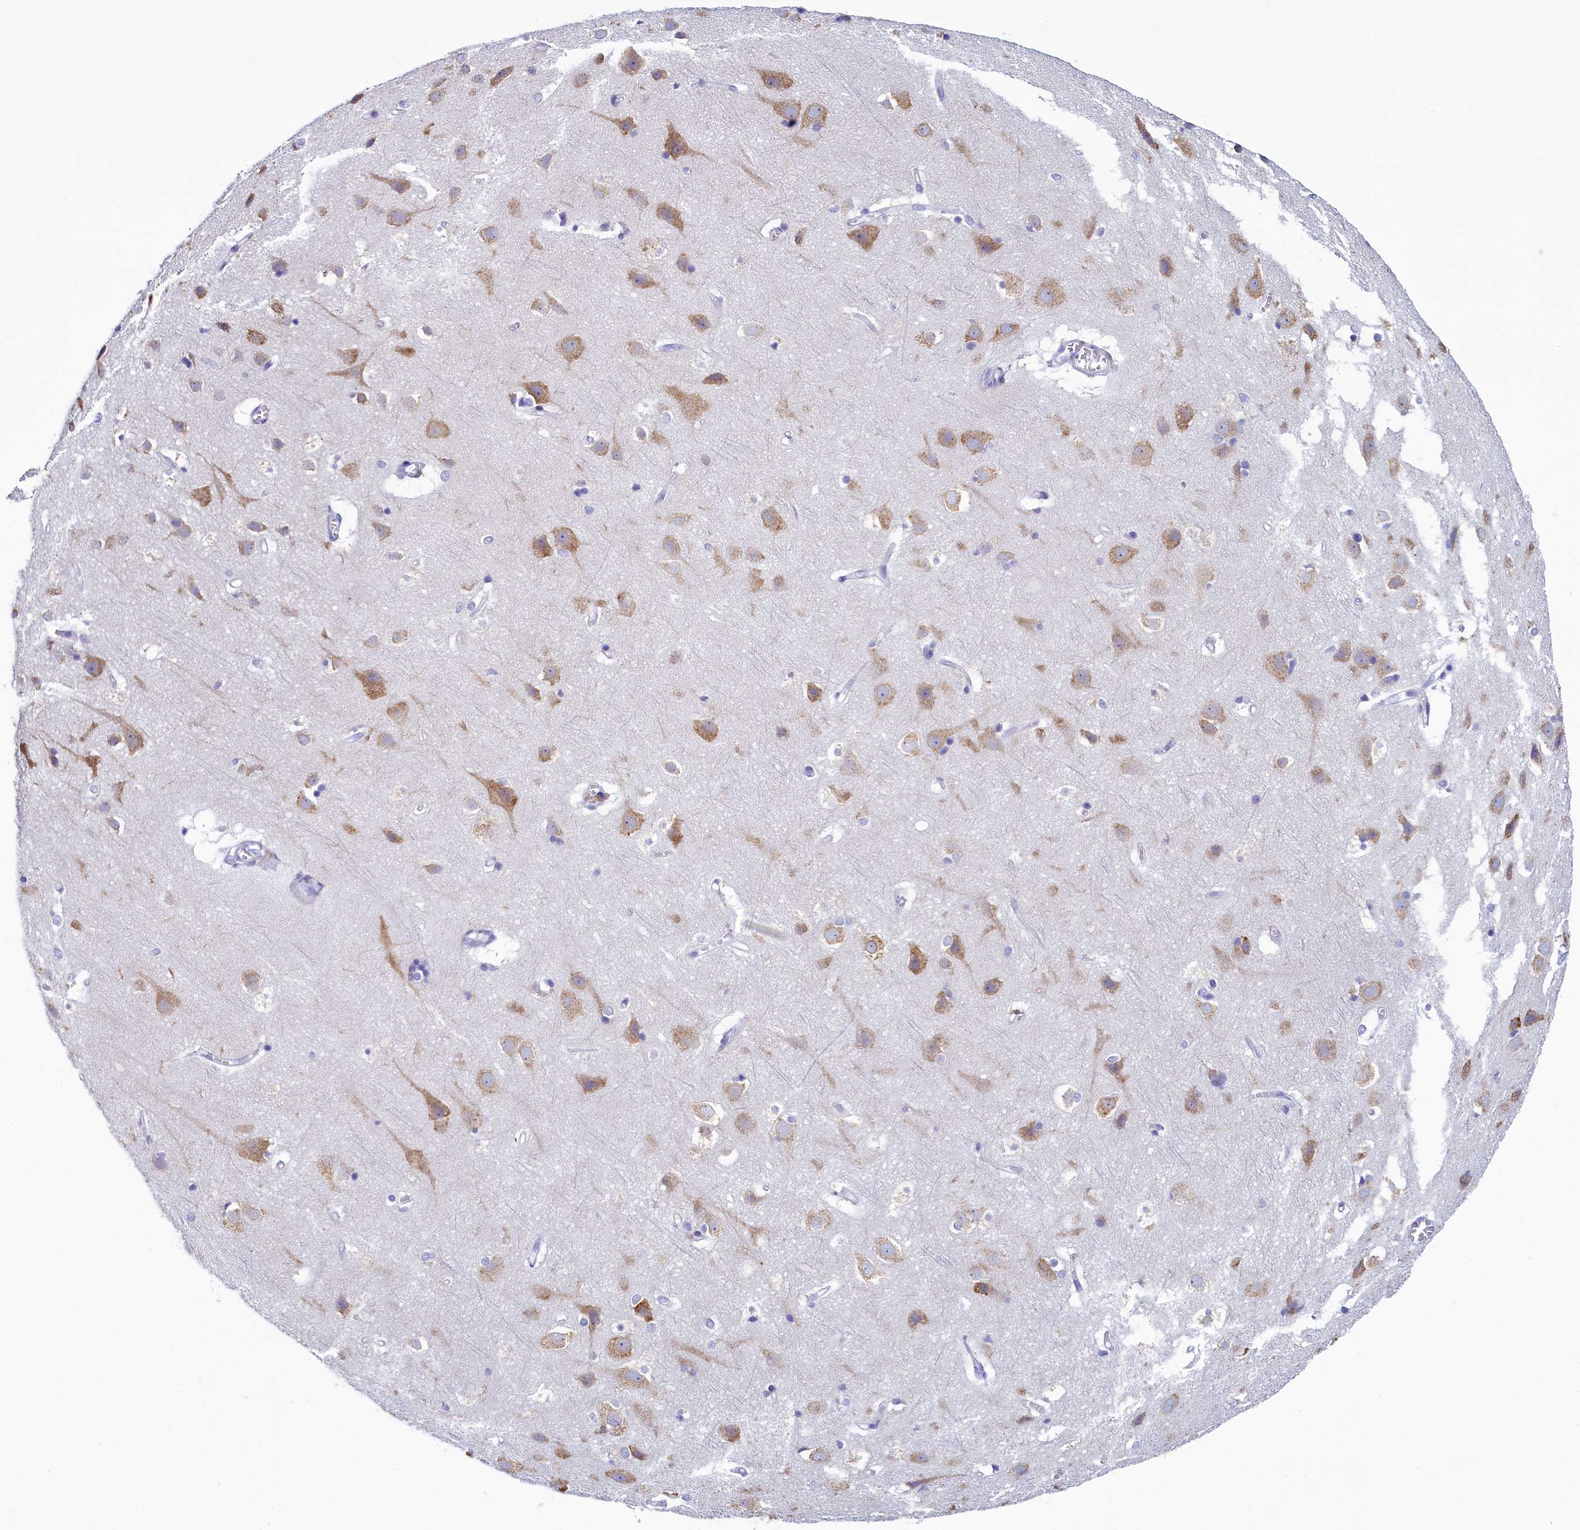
{"staining": {"intensity": "negative", "quantity": "none", "location": "none"}, "tissue": "cerebral cortex", "cell_type": "Endothelial cells", "image_type": "normal", "snomed": [{"axis": "morphology", "description": "Normal tissue, NOS"}, {"axis": "topography", "description": "Cerebral cortex"}], "caption": "There is no significant expression in endothelial cells of cerebral cortex. (Brightfield microscopy of DAB IHC at high magnification).", "gene": "SKA3", "patient": {"sex": "male", "age": 54}}